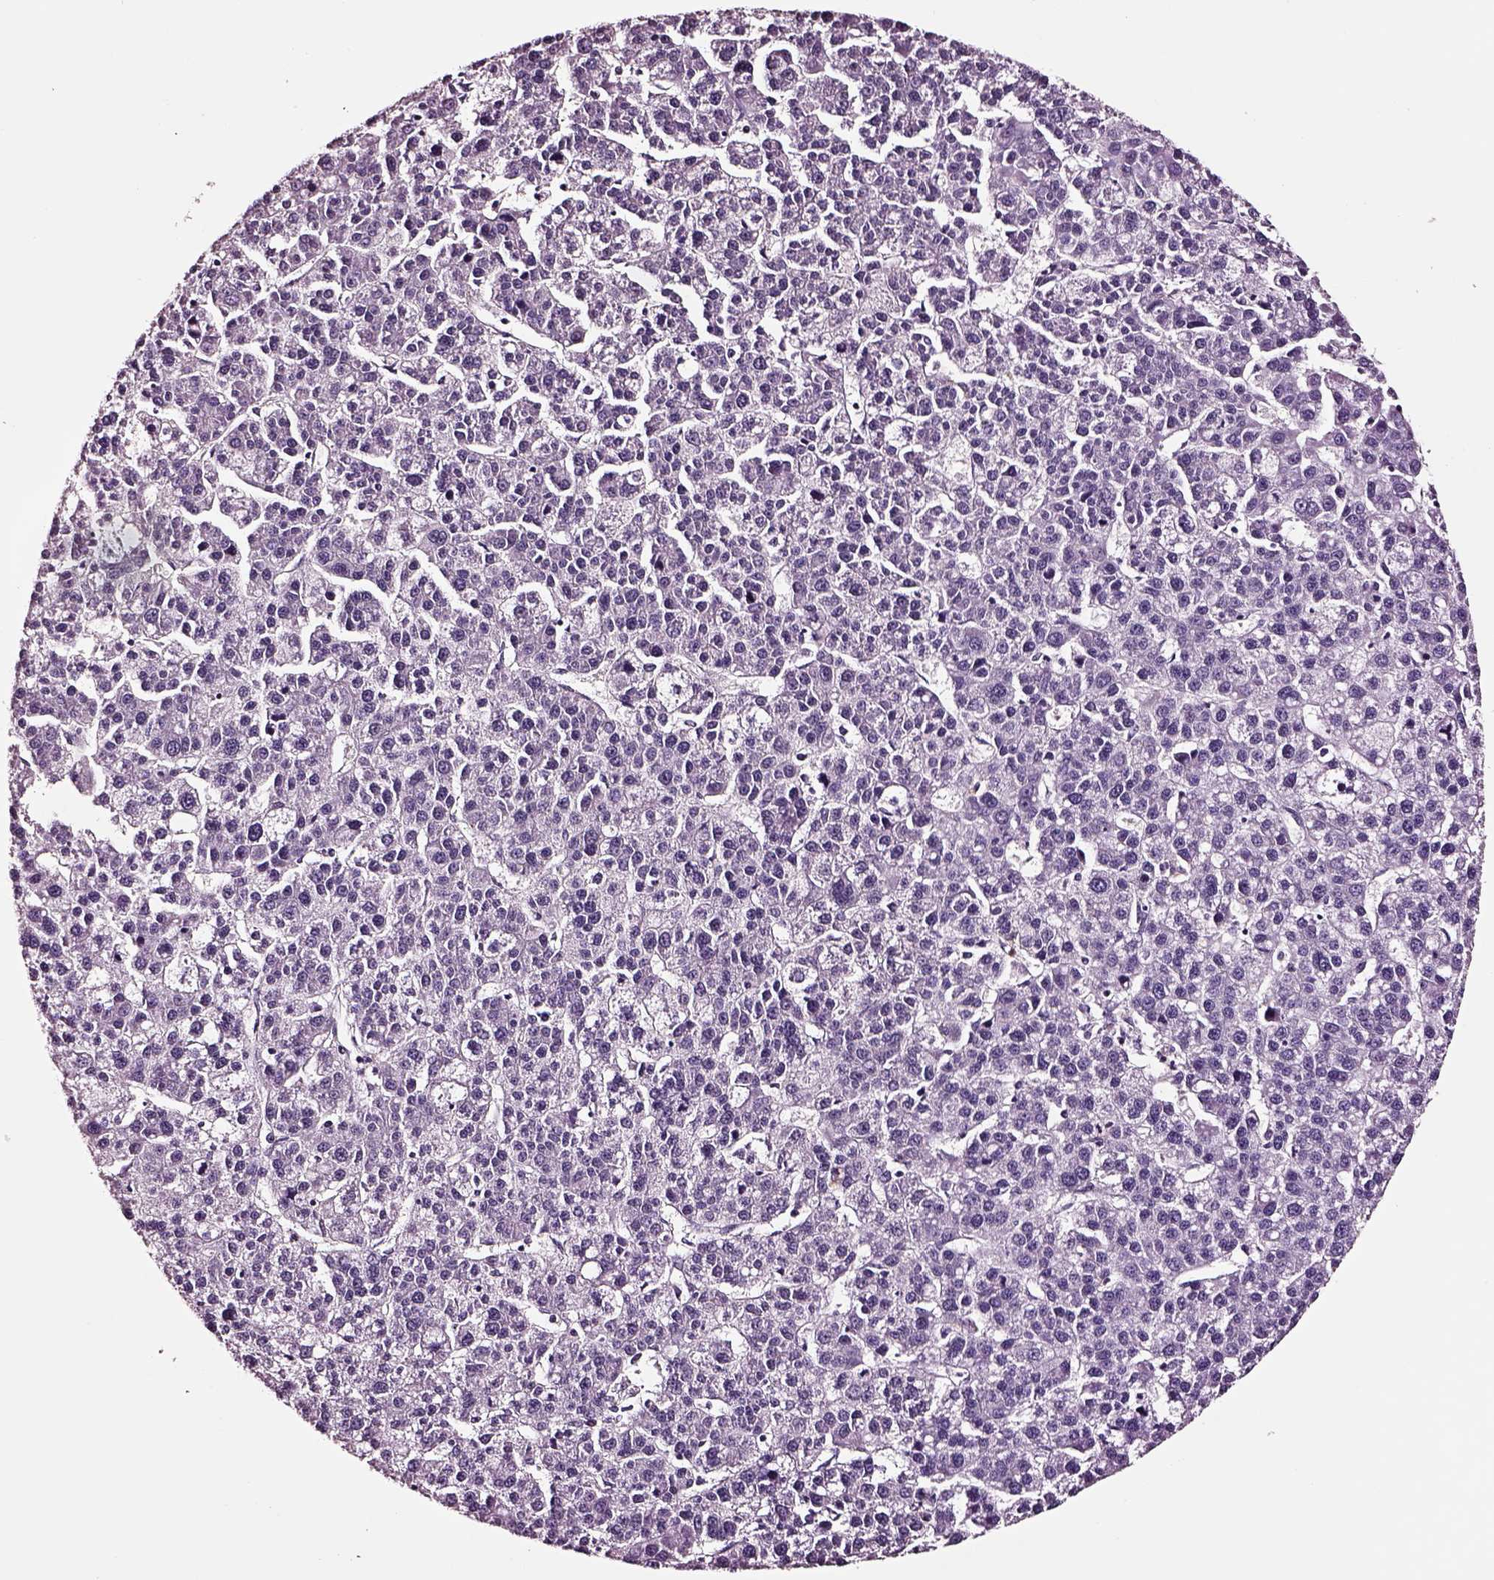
{"staining": {"intensity": "negative", "quantity": "none", "location": "none"}, "tissue": "liver cancer", "cell_type": "Tumor cells", "image_type": "cancer", "snomed": [{"axis": "morphology", "description": "Carcinoma, Hepatocellular, NOS"}, {"axis": "topography", "description": "Liver"}], "caption": "IHC micrograph of liver cancer stained for a protein (brown), which exhibits no positivity in tumor cells.", "gene": "SOX10", "patient": {"sex": "female", "age": 58}}